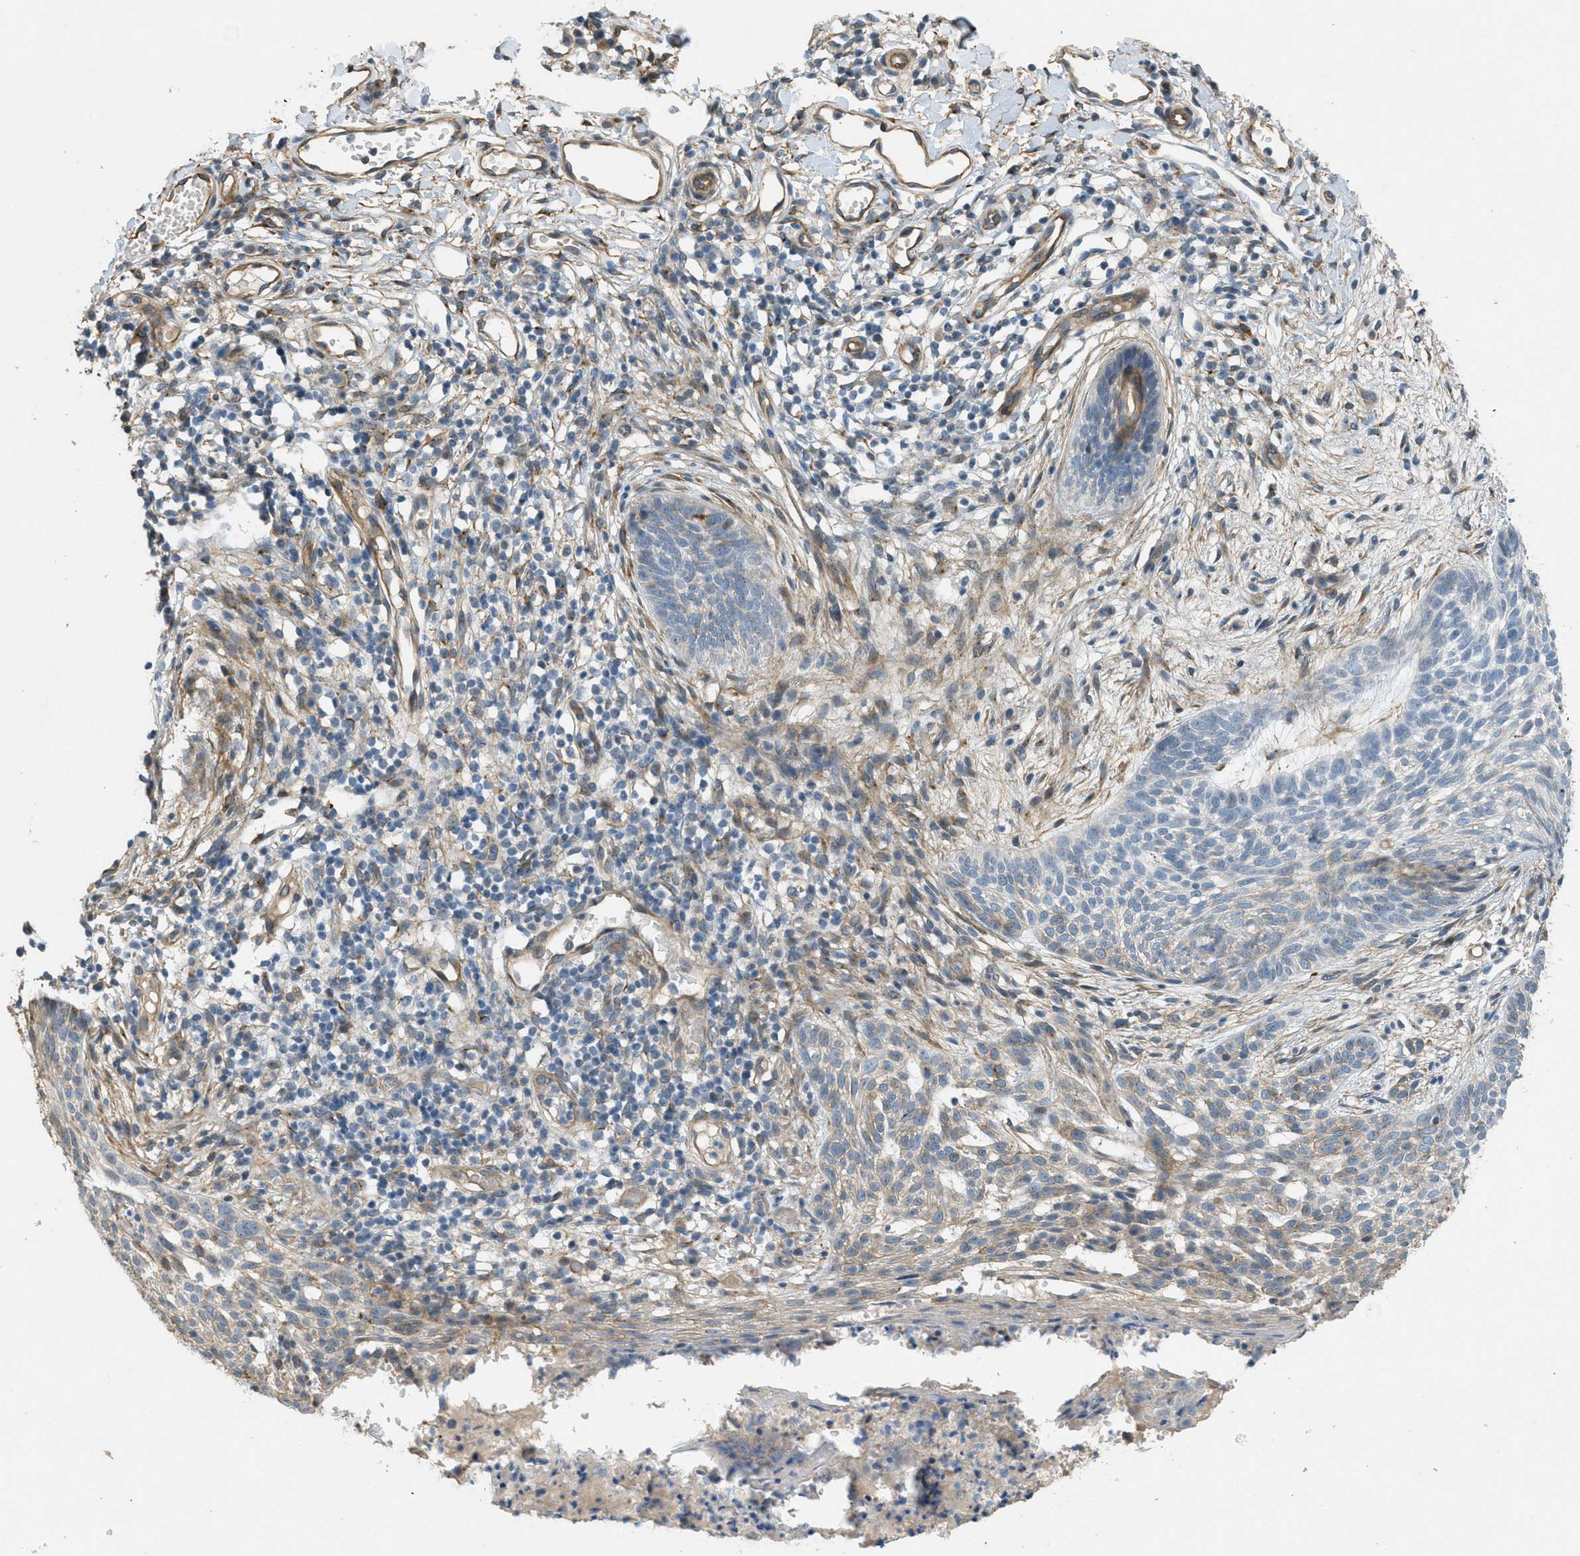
{"staining": {"intensity": "weak", "quantity": "<25%", "location": "cytoplasmic/membranous"}, "tissue": "skin cancer", "cell_type": "Tumor cells", "image_type": "cancer", "snomed": [{"axis": "morphology", "description": "Basal cell carcinoma"}, {"axis": "topography", "description": "Skin"}], "caption": "Tumor cells show no significant staining in skin basal cell carcinoma.", "gene": "ADCY5", "patient": {"sex": "female", "age": 59}}